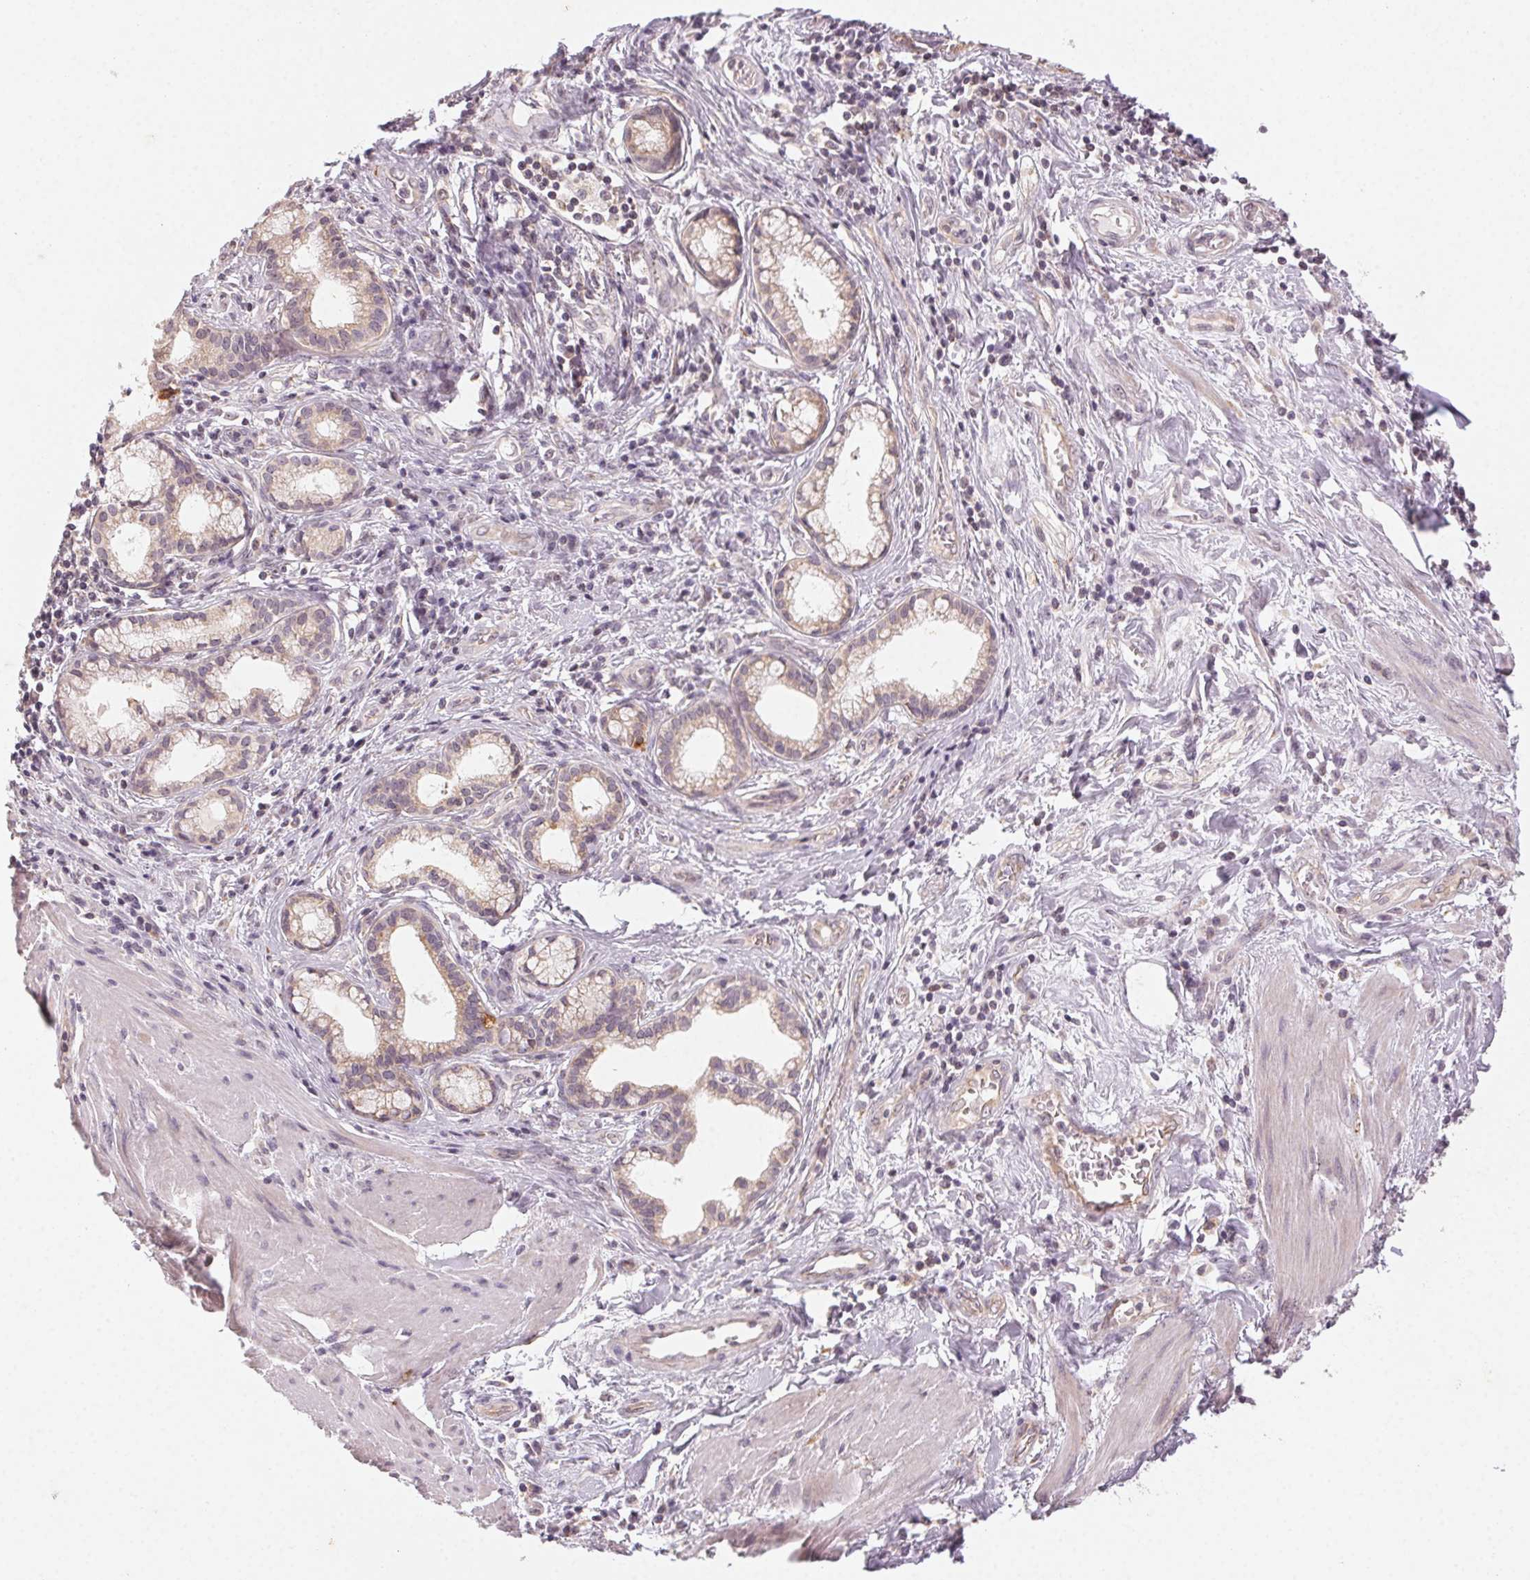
{"staining": {"intensity": "weak", "quantity": "25%-75%", "location": "cytoplasmic/membranous"}, "tissue": "pancreatic cancer", "cell_type": "Tumor cells", "image_type": "cancer", "snomed": [{"axis": "morphology", "description": "Adenocarcinoma, NOS"}, {"axis": "topography", "description": "Pancreas"}], "caption": "This is a histology image of IHC staining of pancreatic cancer, which shows weak expression in the cytoplasmic/membranous of tumor cells.", "gene": "NCOA4", "patient": {"sex": "female", "age": 66}}